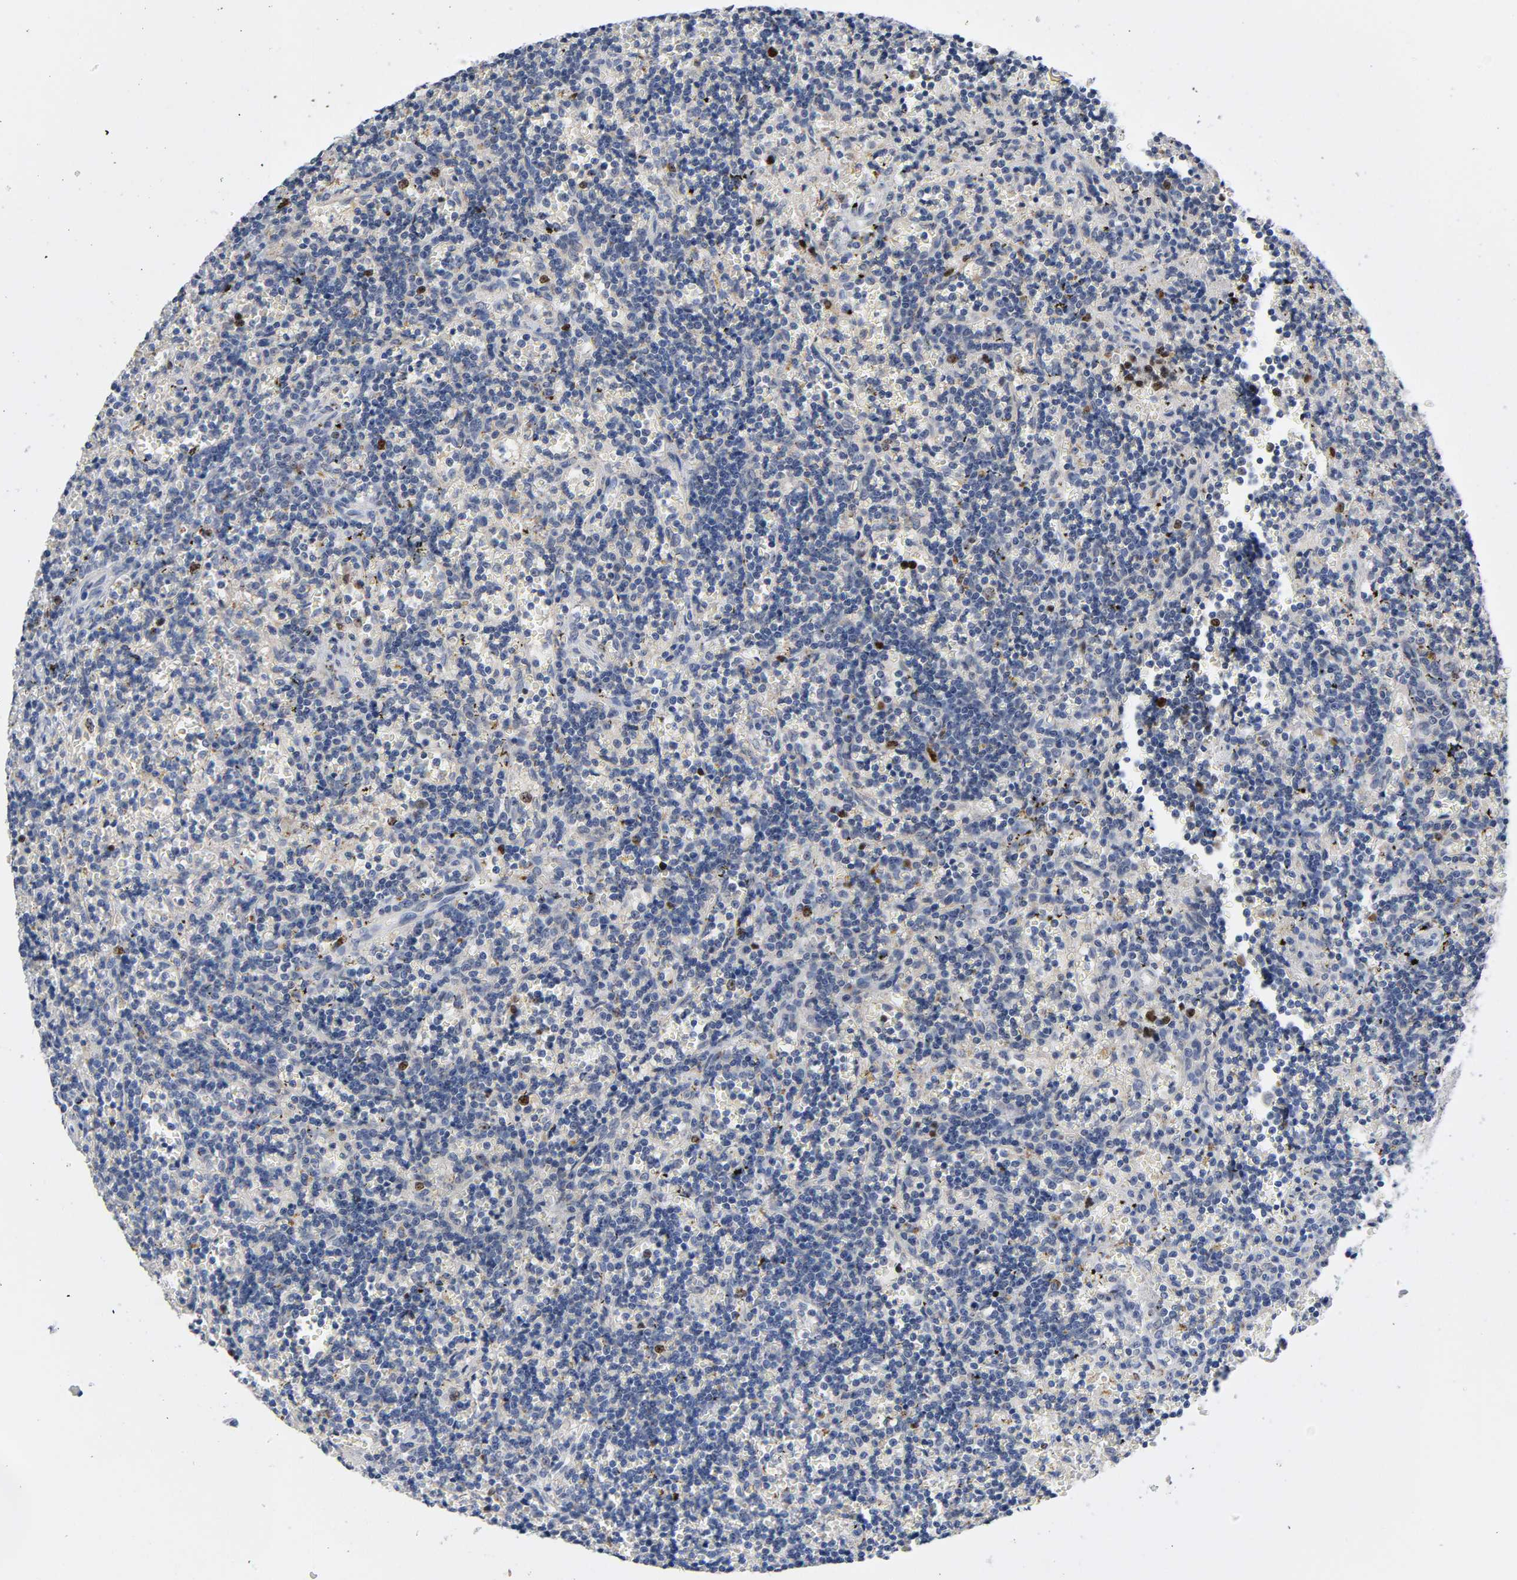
{"staining": {"intensity": "negative", "quantity": "none", "location": "none"}, "tissue": "lymphoma", "cell_type": "Tumor cells", "image_type": "cancer", "snomed": [{"axis": "morphology", "description": "Malignant lymphoma, non-Hodgkin's type, Low grade"}, {"axis": "topography", "description": "Spleen"}], "caption": "IHC image of low-grade malignant lymphoma, non-Hodgkin's type stained for a protein (brown), which demonstrates no staining in tumor cells.", "gene": "BIRC5", "patient": {"sex": "male", "age": 60}}